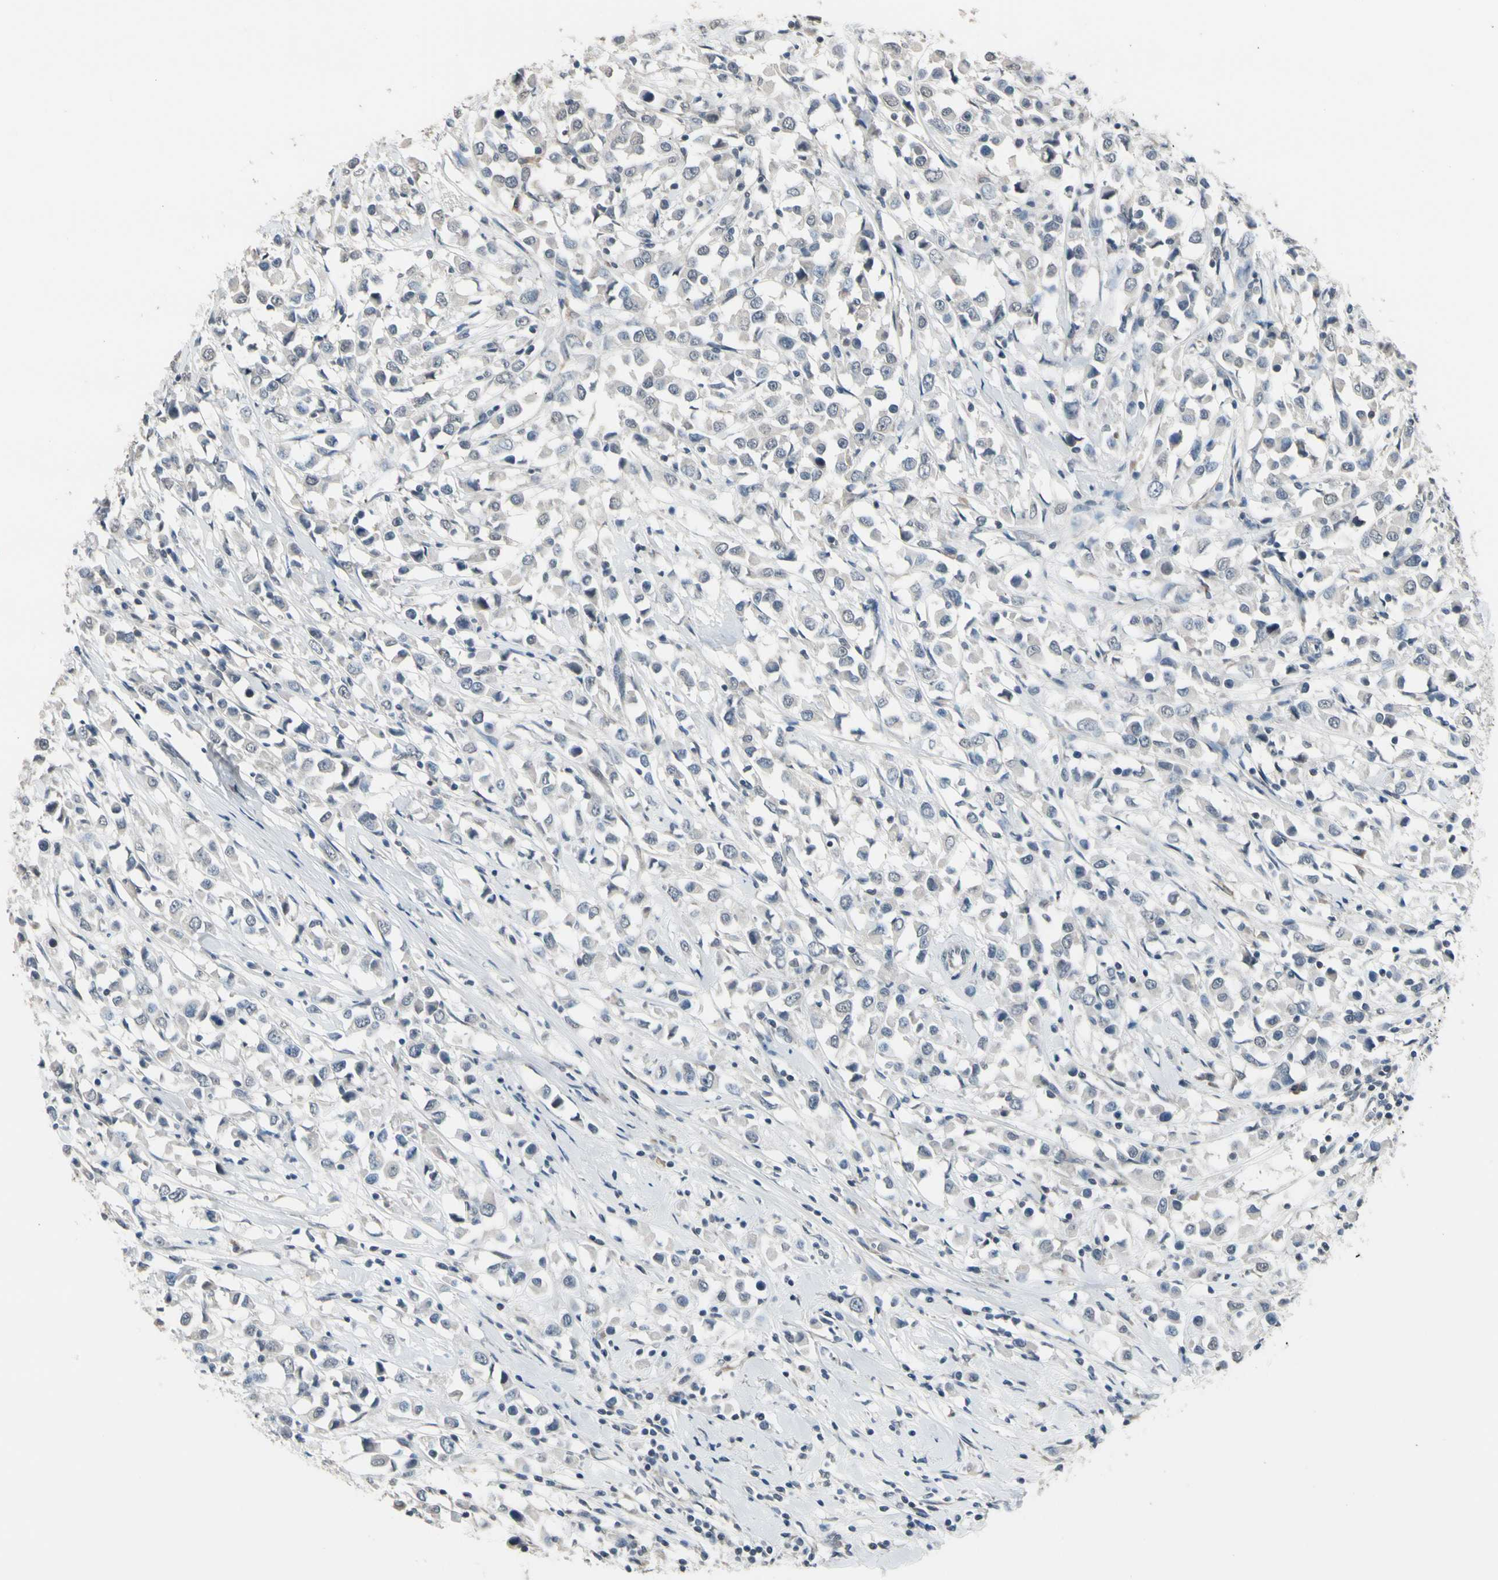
{"staining": {"intensity": "weak", "quantity": ">75%", "location": "cytoplasmic/membranous"}, "tissue": "breast cancer", "cell_type": "Tumor cells", "image_type": "cancer", "snomed": [{"axis": "morphology", "description": "Duct carcinoma"}, {"axis": "topography", "description": "Breast"}], "caption": "Intraductal carcinoma (breast) tissue displays weak cytoplasmic/membranous staining in approximately >75% of tumor cells", "gene": "SV2A", "patient": {"sex": "female", "age": 61}}